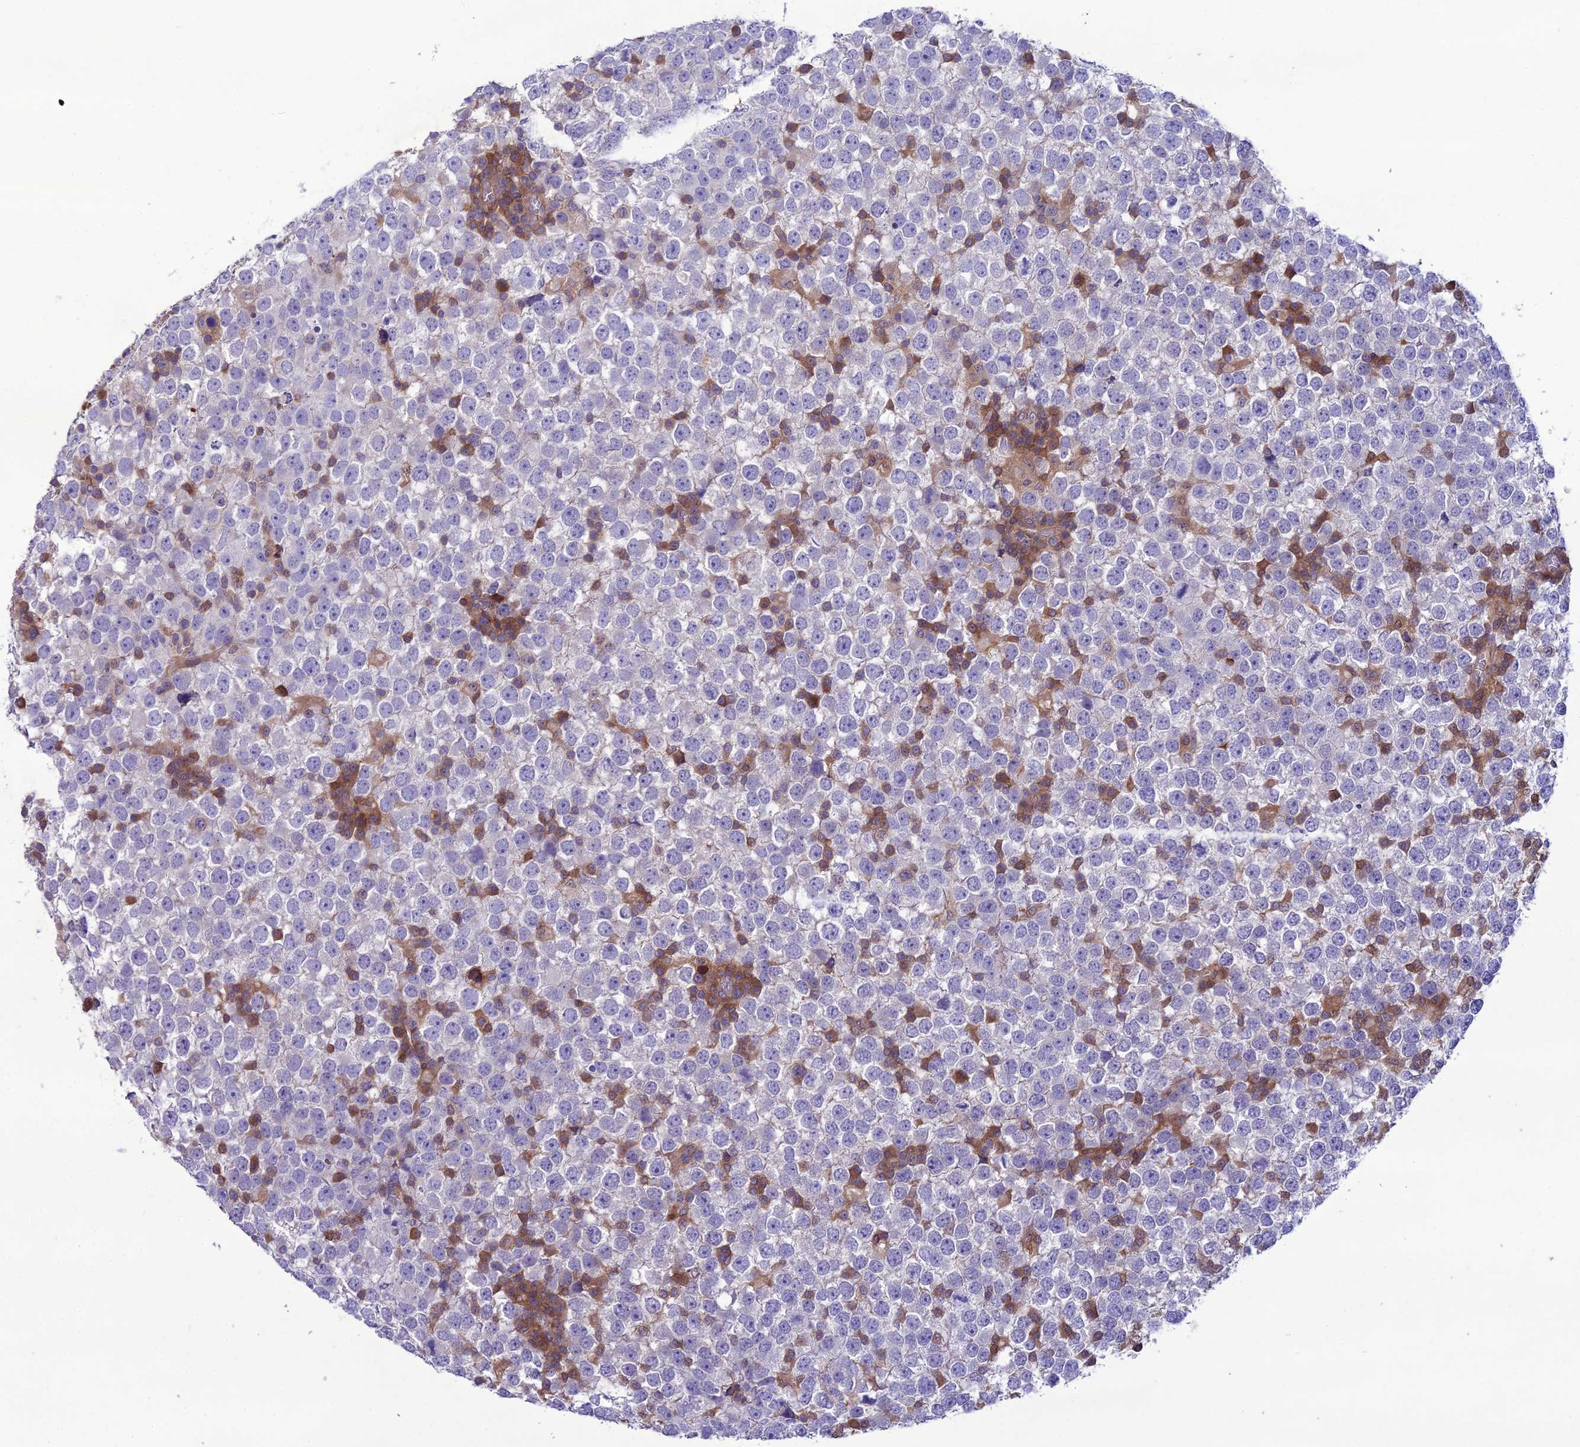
{"staining": {"intensity": "negative", "quantity": "none", "location": "none"}, "tissue": "testis cancer", "cell_type": "Tumor cells", "image_type": "cancer", "snomed": [{"axis": "morphology", "description": "Seminoma, NOS"}, {"axis": "topography", "description": "Testis"}], "caption": "Image shows no protein staining in tumor cells of seminoma (testis) tissue.", "gene": "GDF6", "patient": {"sex": "male", "age": 65}}